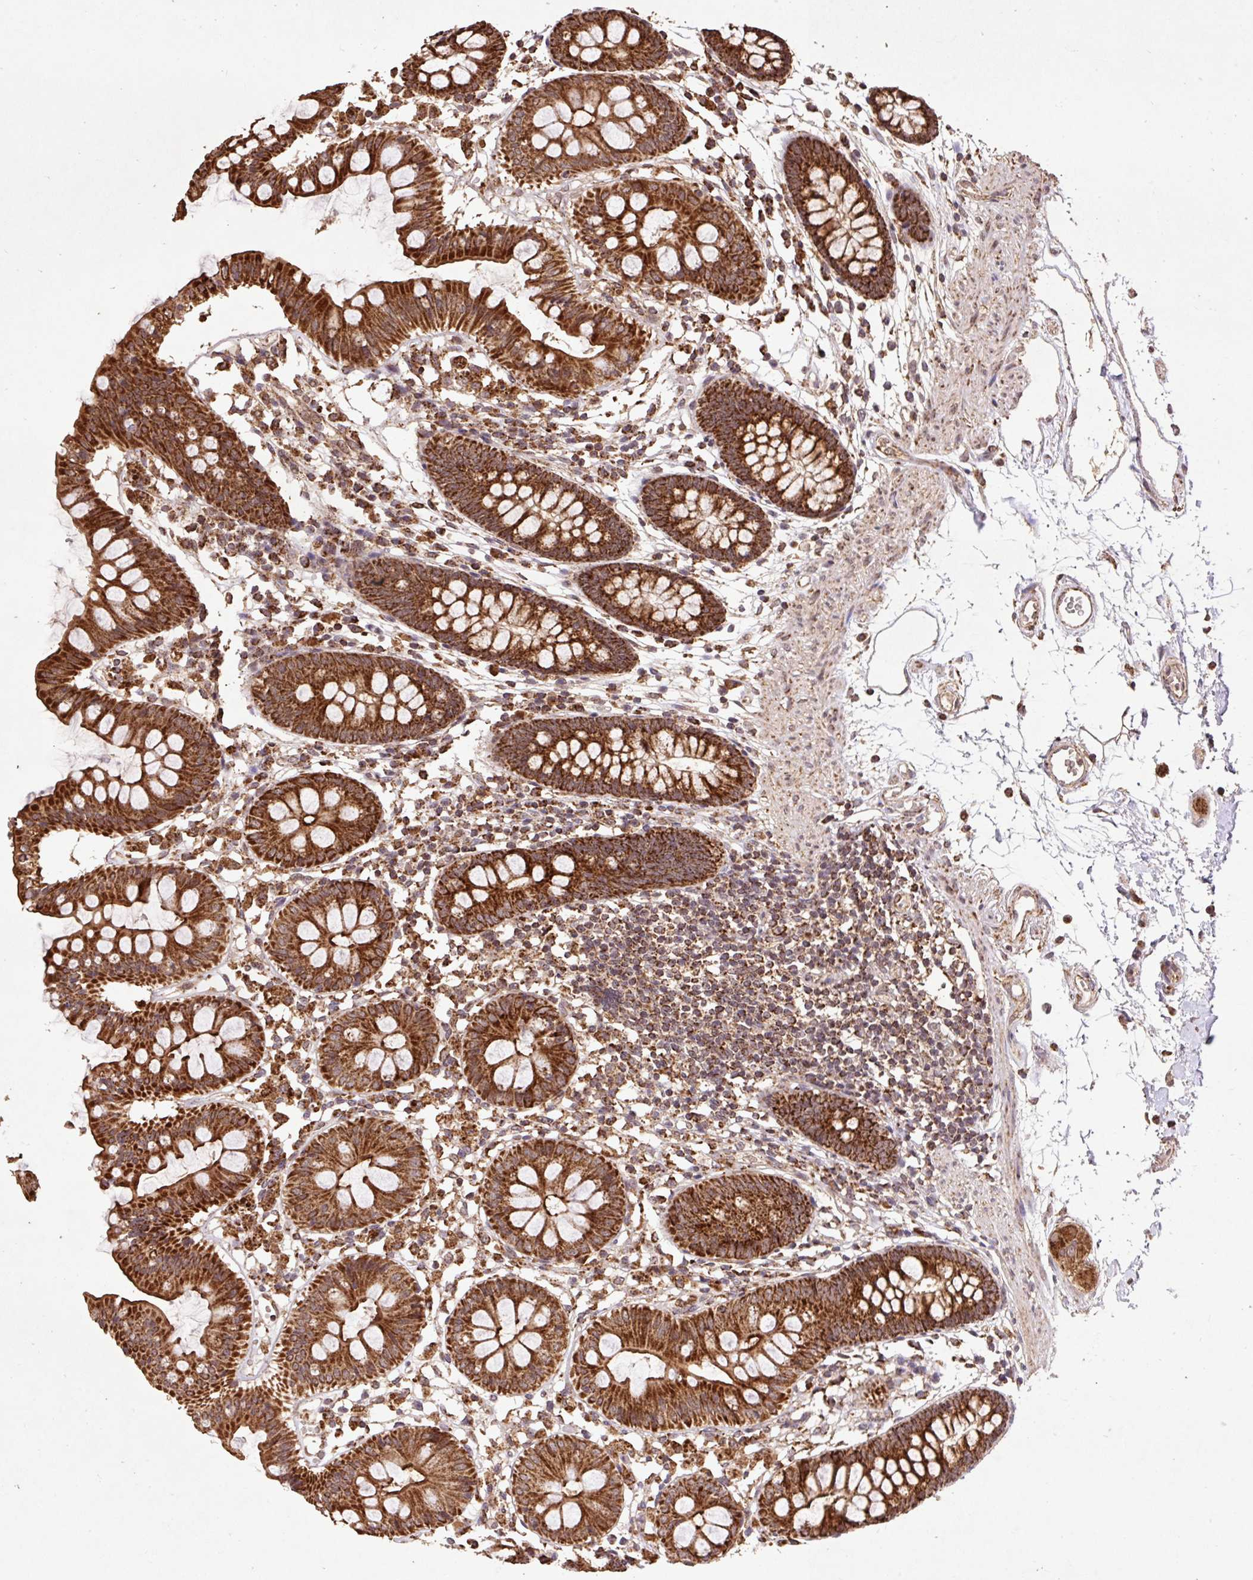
{"staining": {"intensity": "moderate", "quantity": ">75%", "location": "cytoplasmic/membranous"}, "tissue": "colon", "cell_type": "Endothelial cells", "image_type": "normal", "snomed": [{"axis": "morphology", "description": "Normal tissue, NOS"}, {"axis": "topography", "description": "Colon"}], "caption": "Normal colon reveals moderate cytoplasmic/membranous positivity in approximately >75% of endothelial cells, visualized by immunohistochemistry.", "gene": "ATP5F1A", "patient": {"sex": "female", "age": 84}}